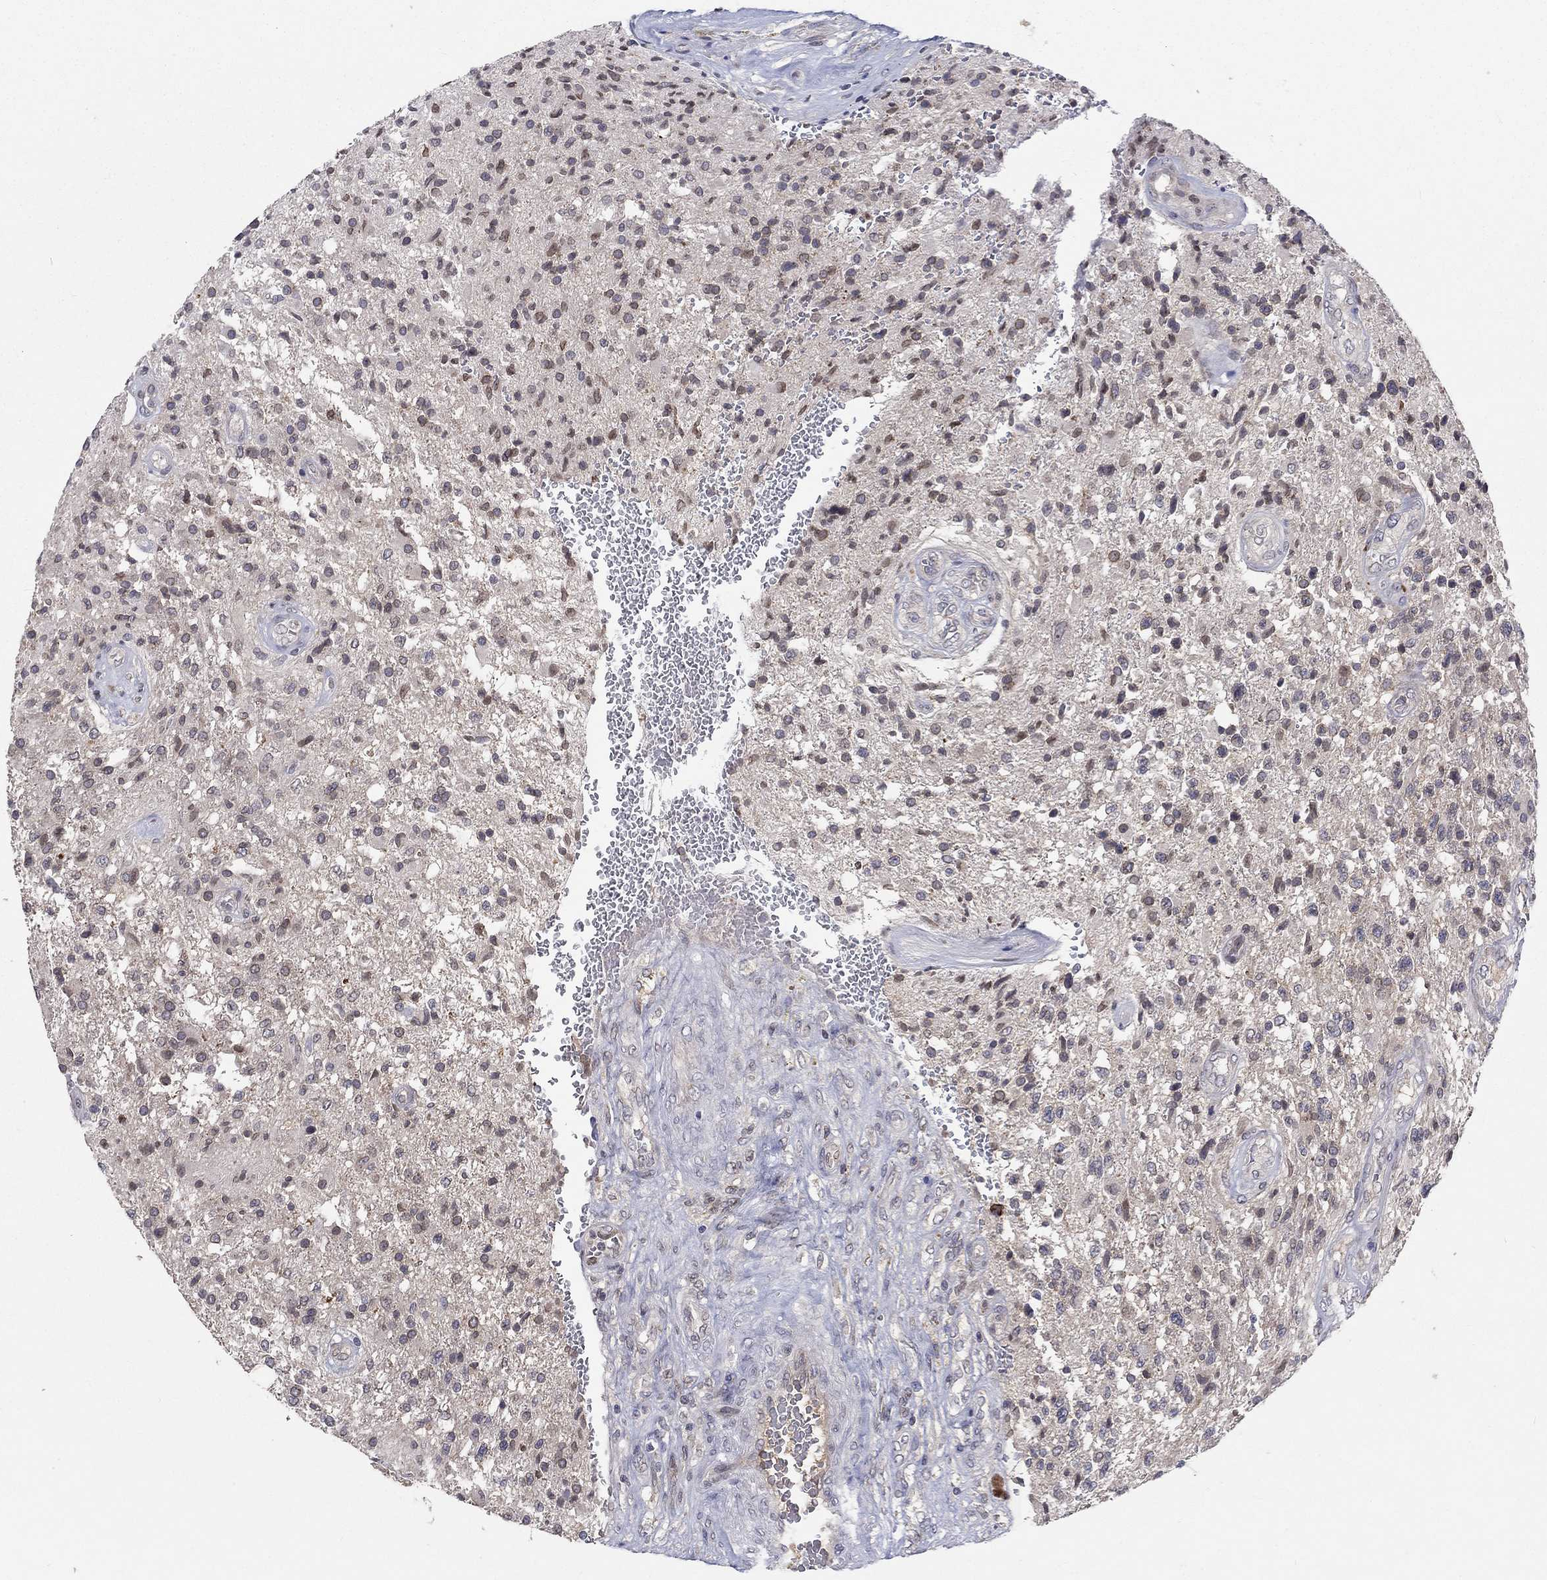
{"staining": {"intensity": "weak", "quantity": "<25%", "location": "nuclear"}, "tissue": "glioma", "cell_type": "Tumor cells", "image_type": "cancer", "snomed": [{"axis": "morphology", "description": "Glioma, malignant, High grade"}, {"axis": "topography", "description": "Brain"}], "caption": "A photomicrograph of malignant glioma (high-grade) stained for a protein reveals no brown staining in tumor cells.", "gene": "CETN3", "patient": {"sex": "male", "age": 56}}